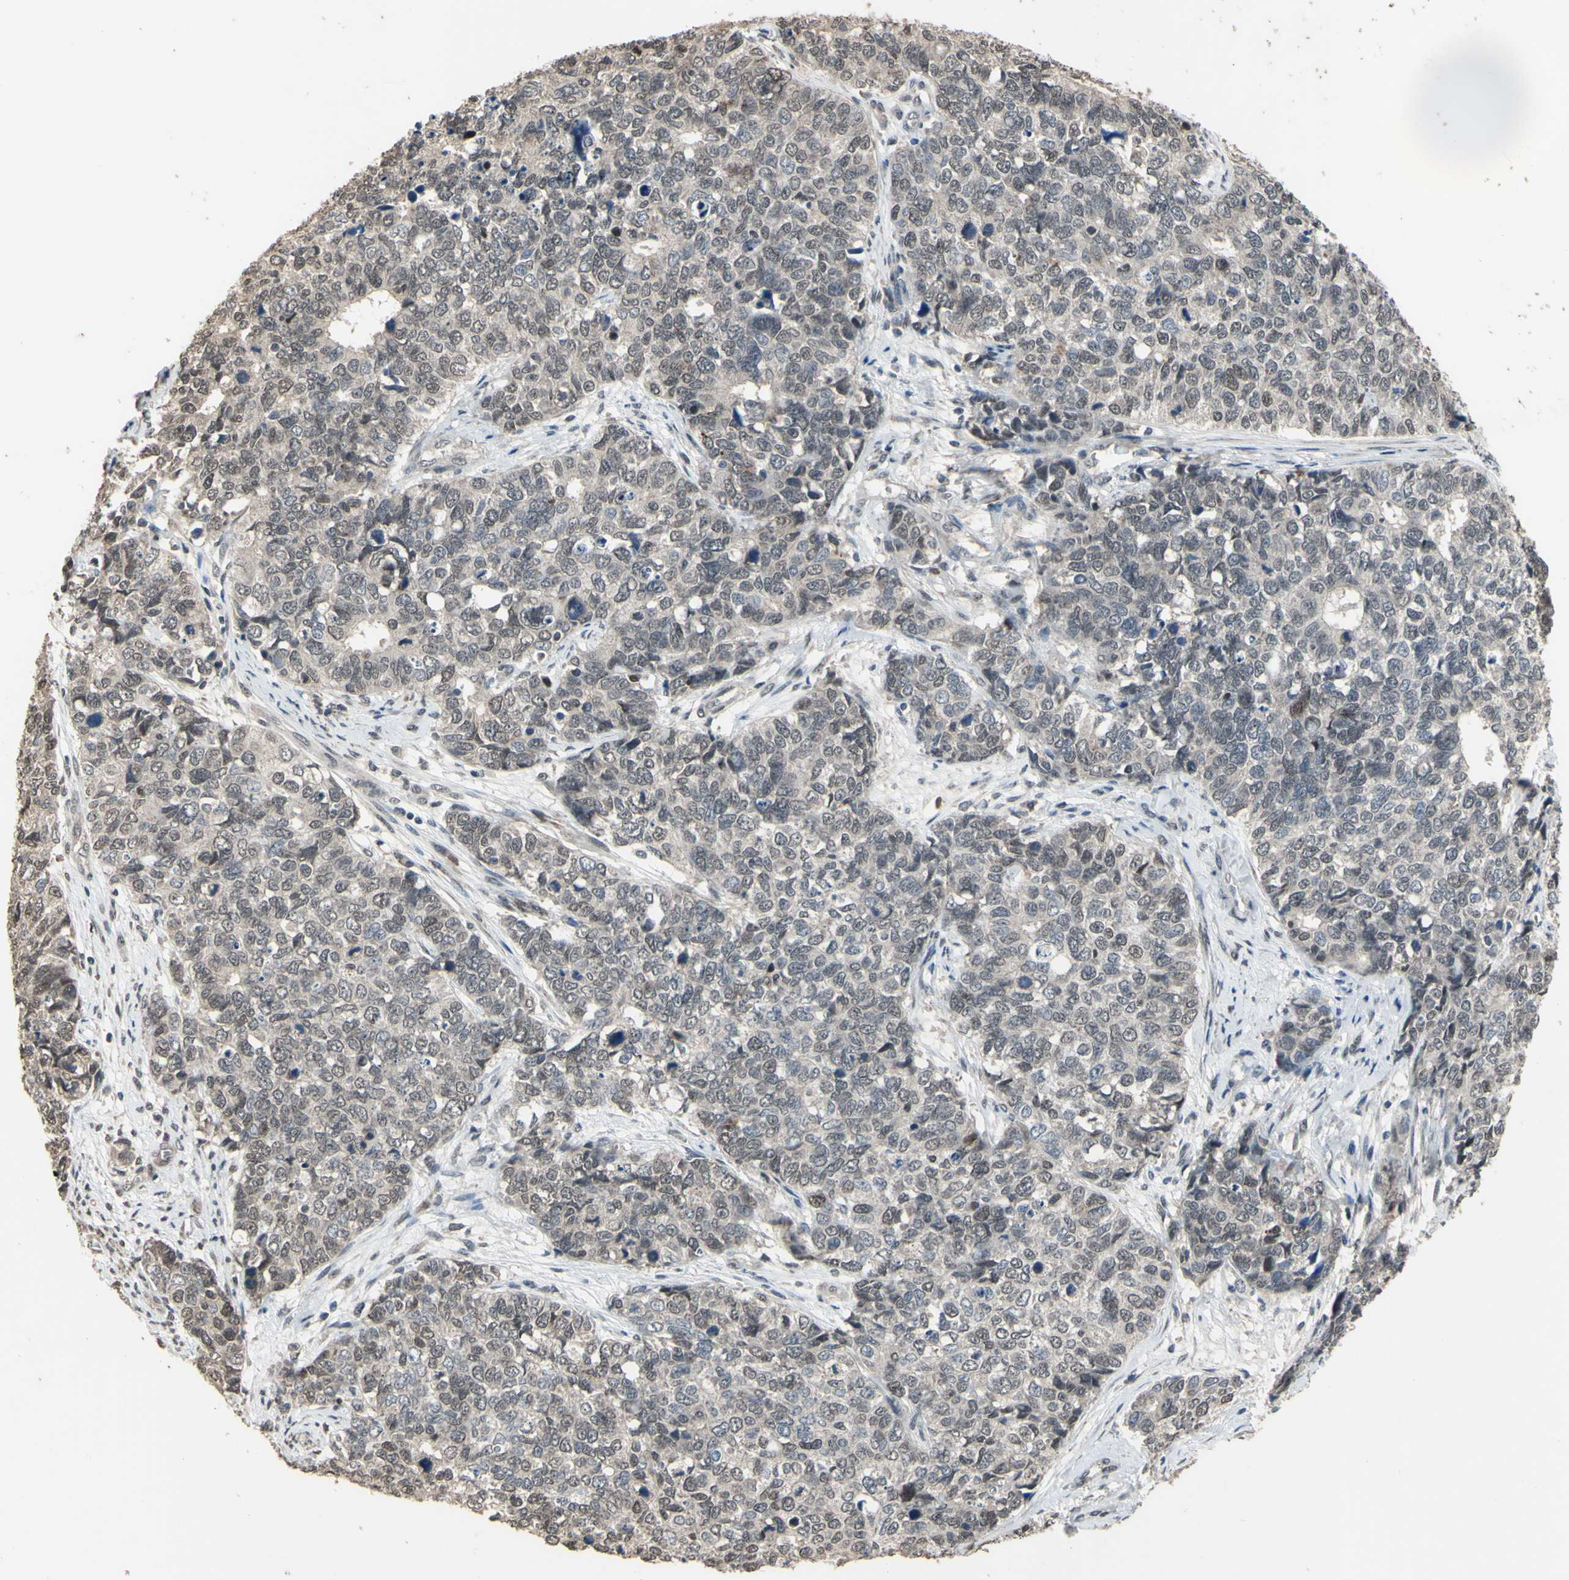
{"staining": {"intensity": "weak", "quantity": "<25%", "location": "nuclear"}, "tissue": "cervical cancer", "cell_type": "Tumor cells", "image_type": "cancer", "snomed": [{"axis": "morphology", "description": "Squamous cell carcinoma, NOS"}, {"axis": "topography", "description": "Cervix"}], "caption": "Immunohistochemistry (IHC) image of neoplastic tissue: human cervical cancer (squamous cell carcinoma) stained with DAB (3,3'-diaminobenzidine) demonstrates no significant protein staining in tumor cells.", "gene": "ZNF174", "patient": {"sex": "female", "age": 63}}